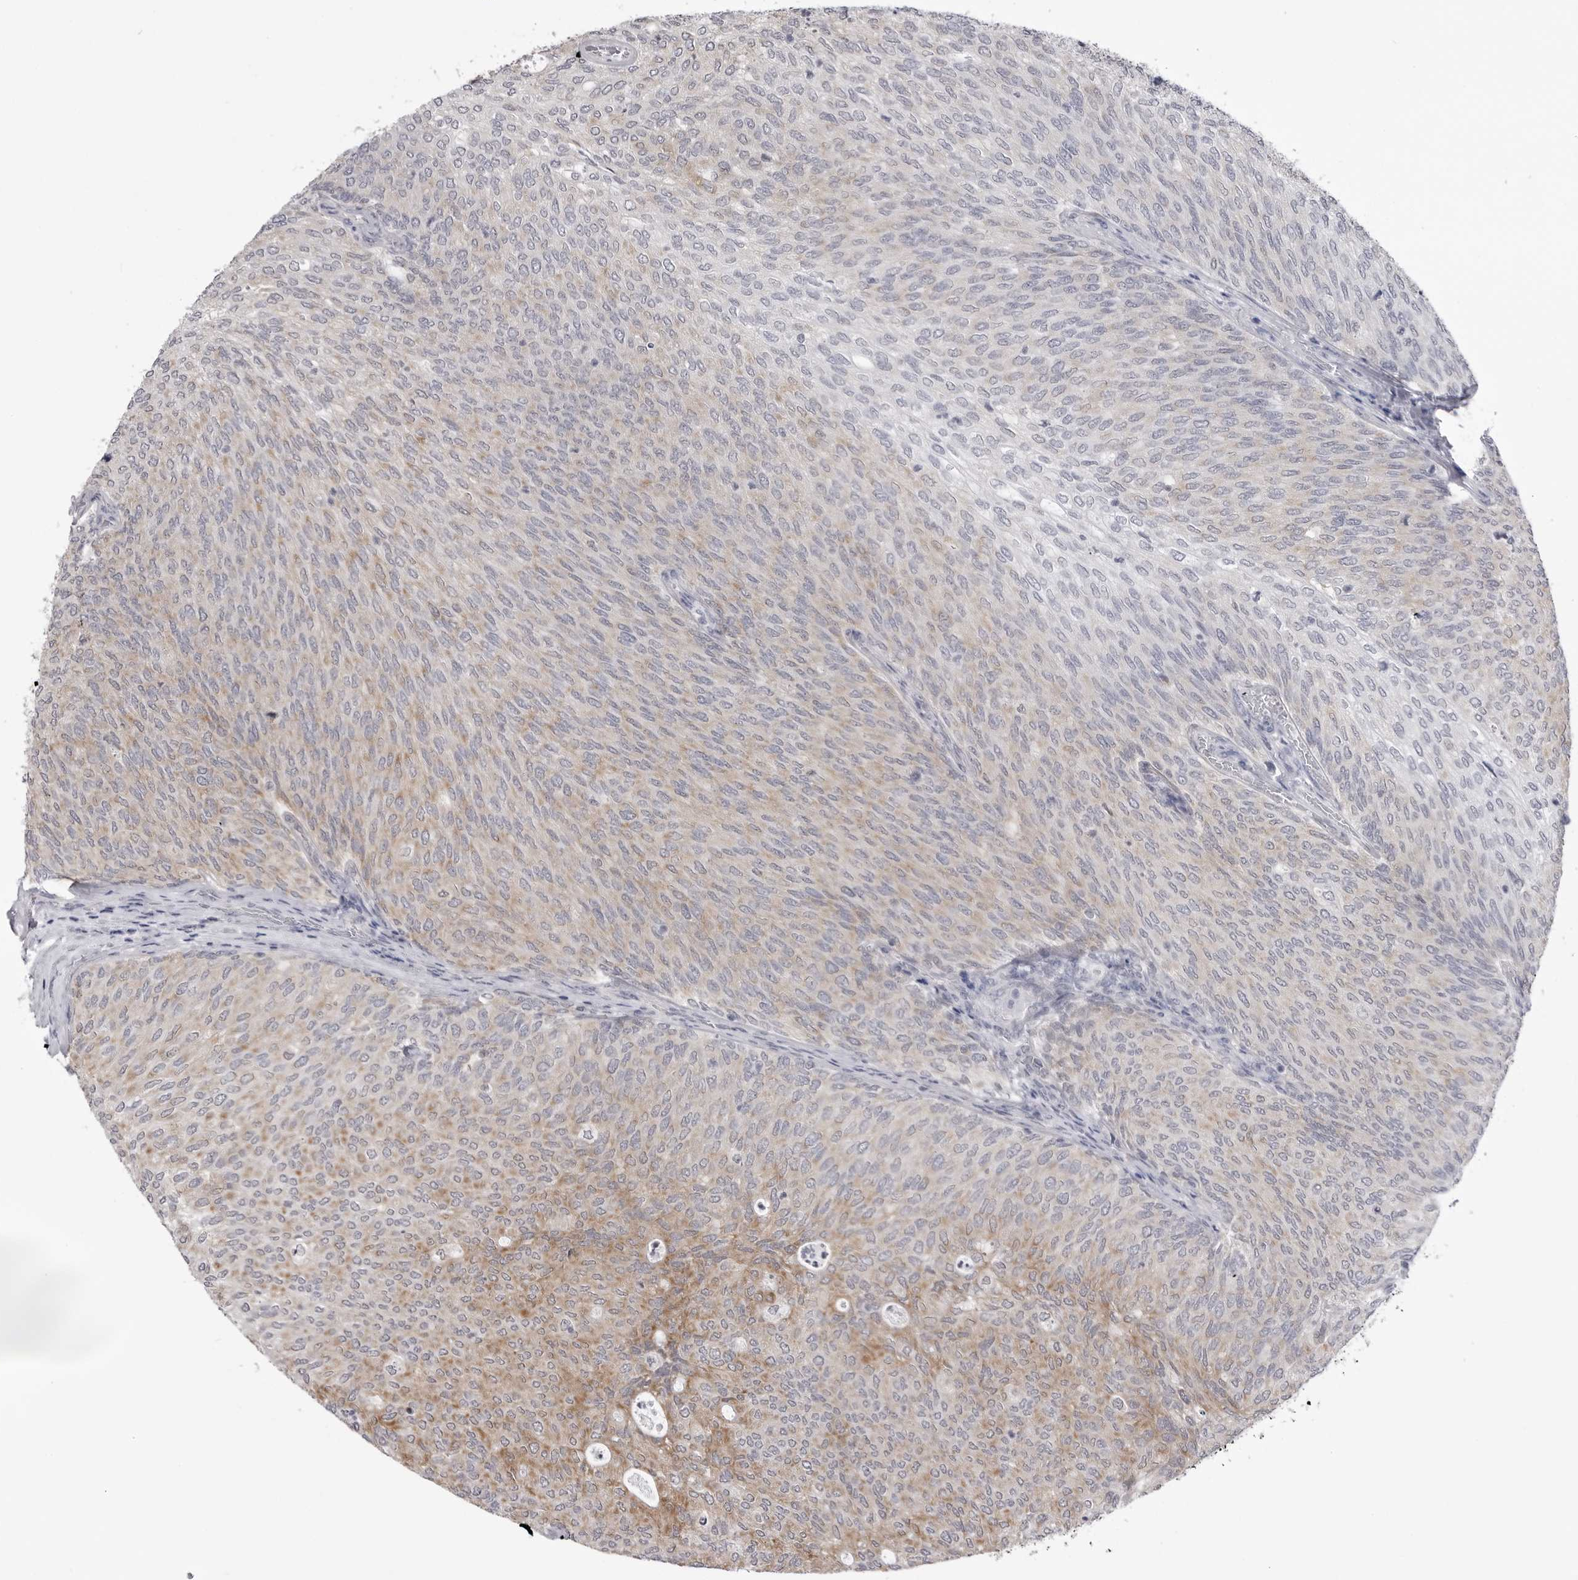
{"staining": {"intensity": "moderate", "quantity": "25%-75%", "location": "cytoplasmic/membranous"}, "tissue": "urothelial cancer", "cell_type": "Tumor cells", "image_type": "cancer", "snomed": [{"axis": "morphology", "description": "Urothelial carcinoma, Low grade"}, {"axis": "topography", "description": "Urinary bladder"}], "caption": "Immunohistochemical staining of urothelial cancer displays medium levels of moderate cytoplasmic/membranous expression in about 25%-75% of tumor cells.", "gene": "FH", "patient": {"sex": "female", "age": 79}}